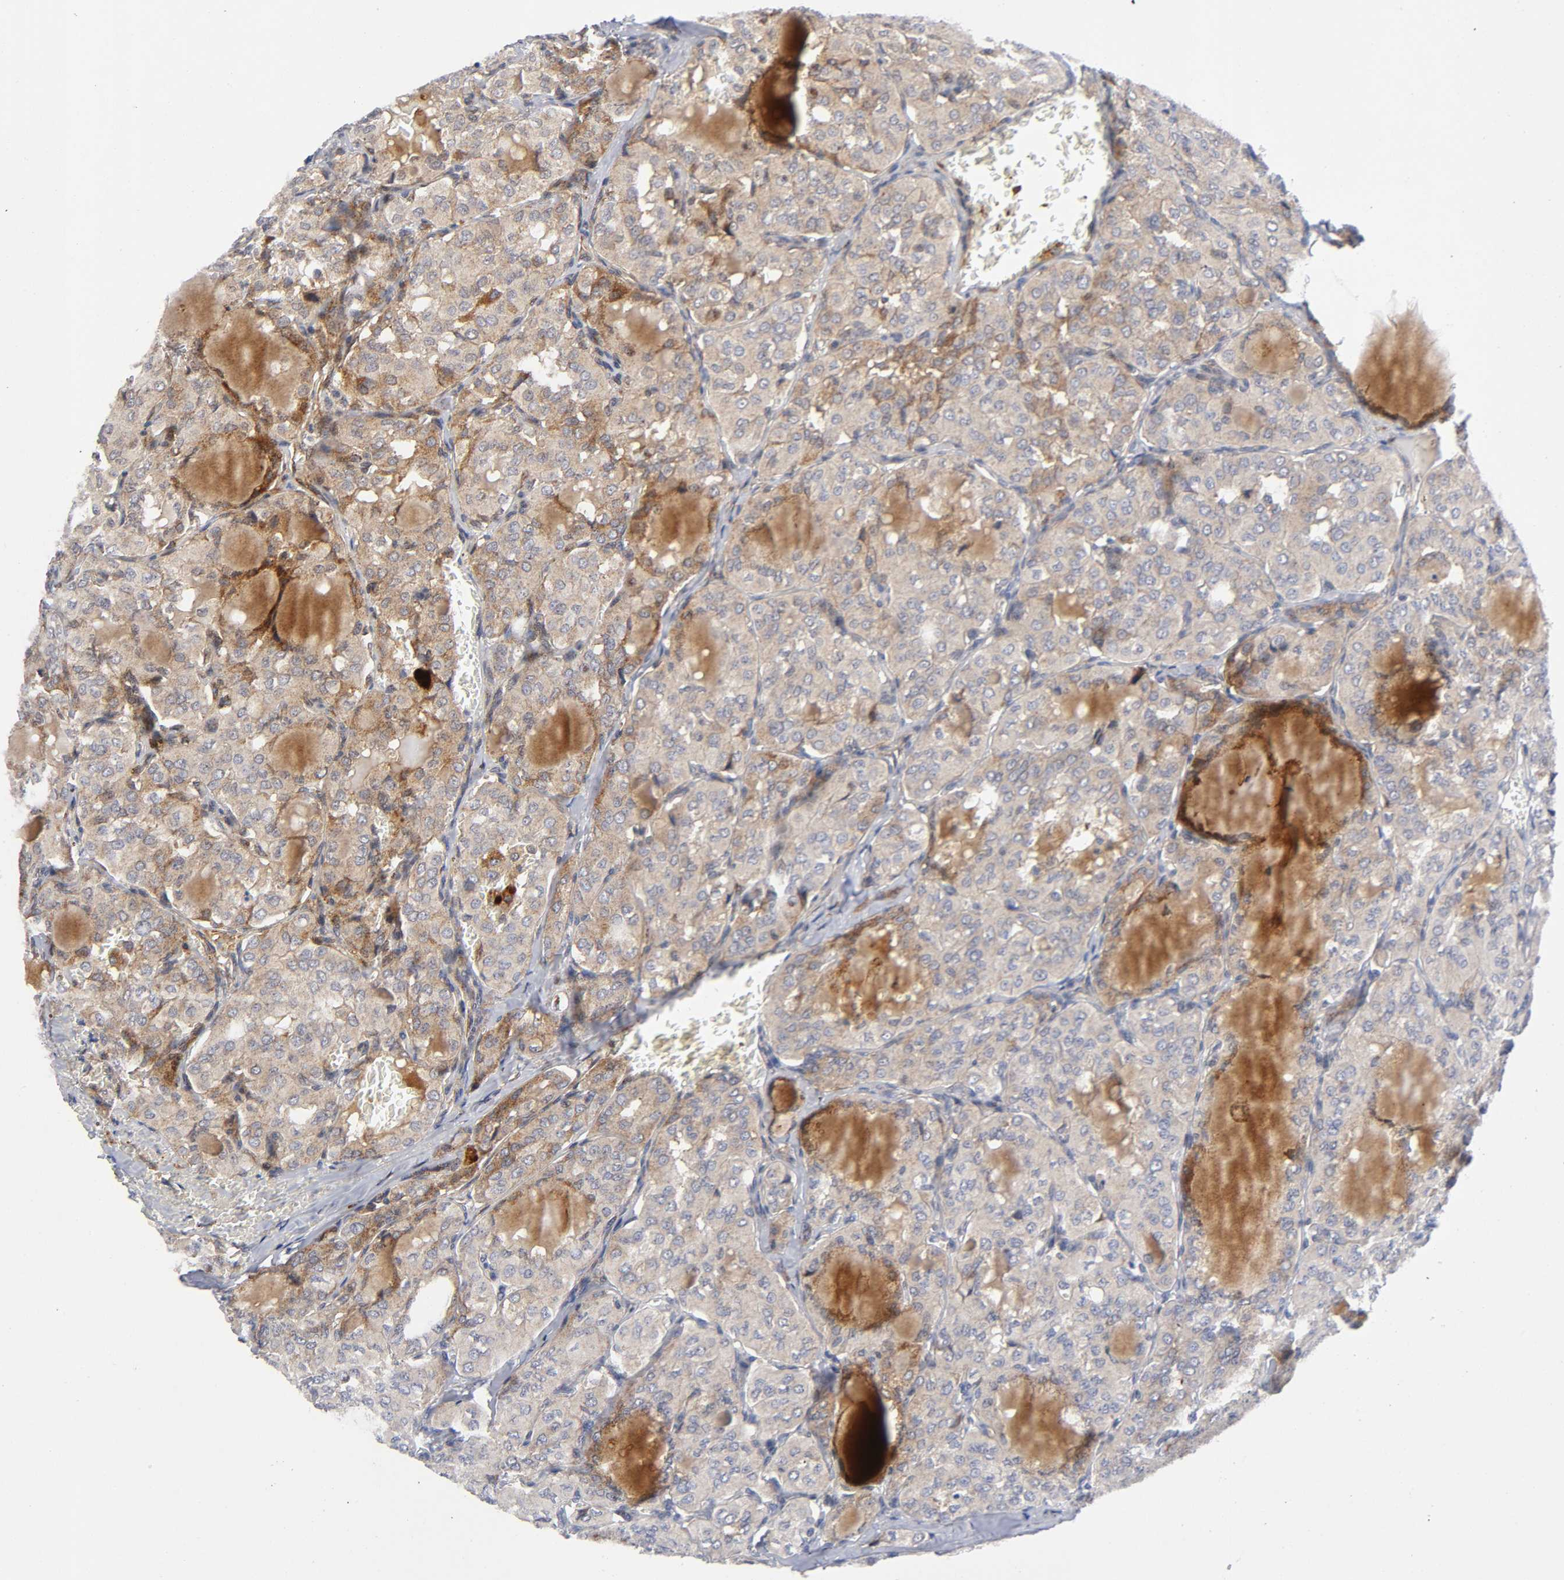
{"staining": {"intensity": "moderate", "quantity": ">75%", "location": "cytoplasmic/membranous"}, "tissue": "thyroid cancer", "cell_type": "Tumor cells", "image_type": "cancer", "snomed": [{"axis": "morphology", "description": "Papillary adenocarcinoma, NOS"}, {"axis": "topography", "description": "Thyroid gland"}], "caption": "The immunohistochemical stain labels moderate cytoplasmic/membranous staining in tumor cells of thyroid cancer tissue. Using DAB (brown) and hematoxylin (blue) stains, captured at high magnification using brightfield microscopy.", "gene": "EIF5", "patient": {"sex": "male", "age": 20}}